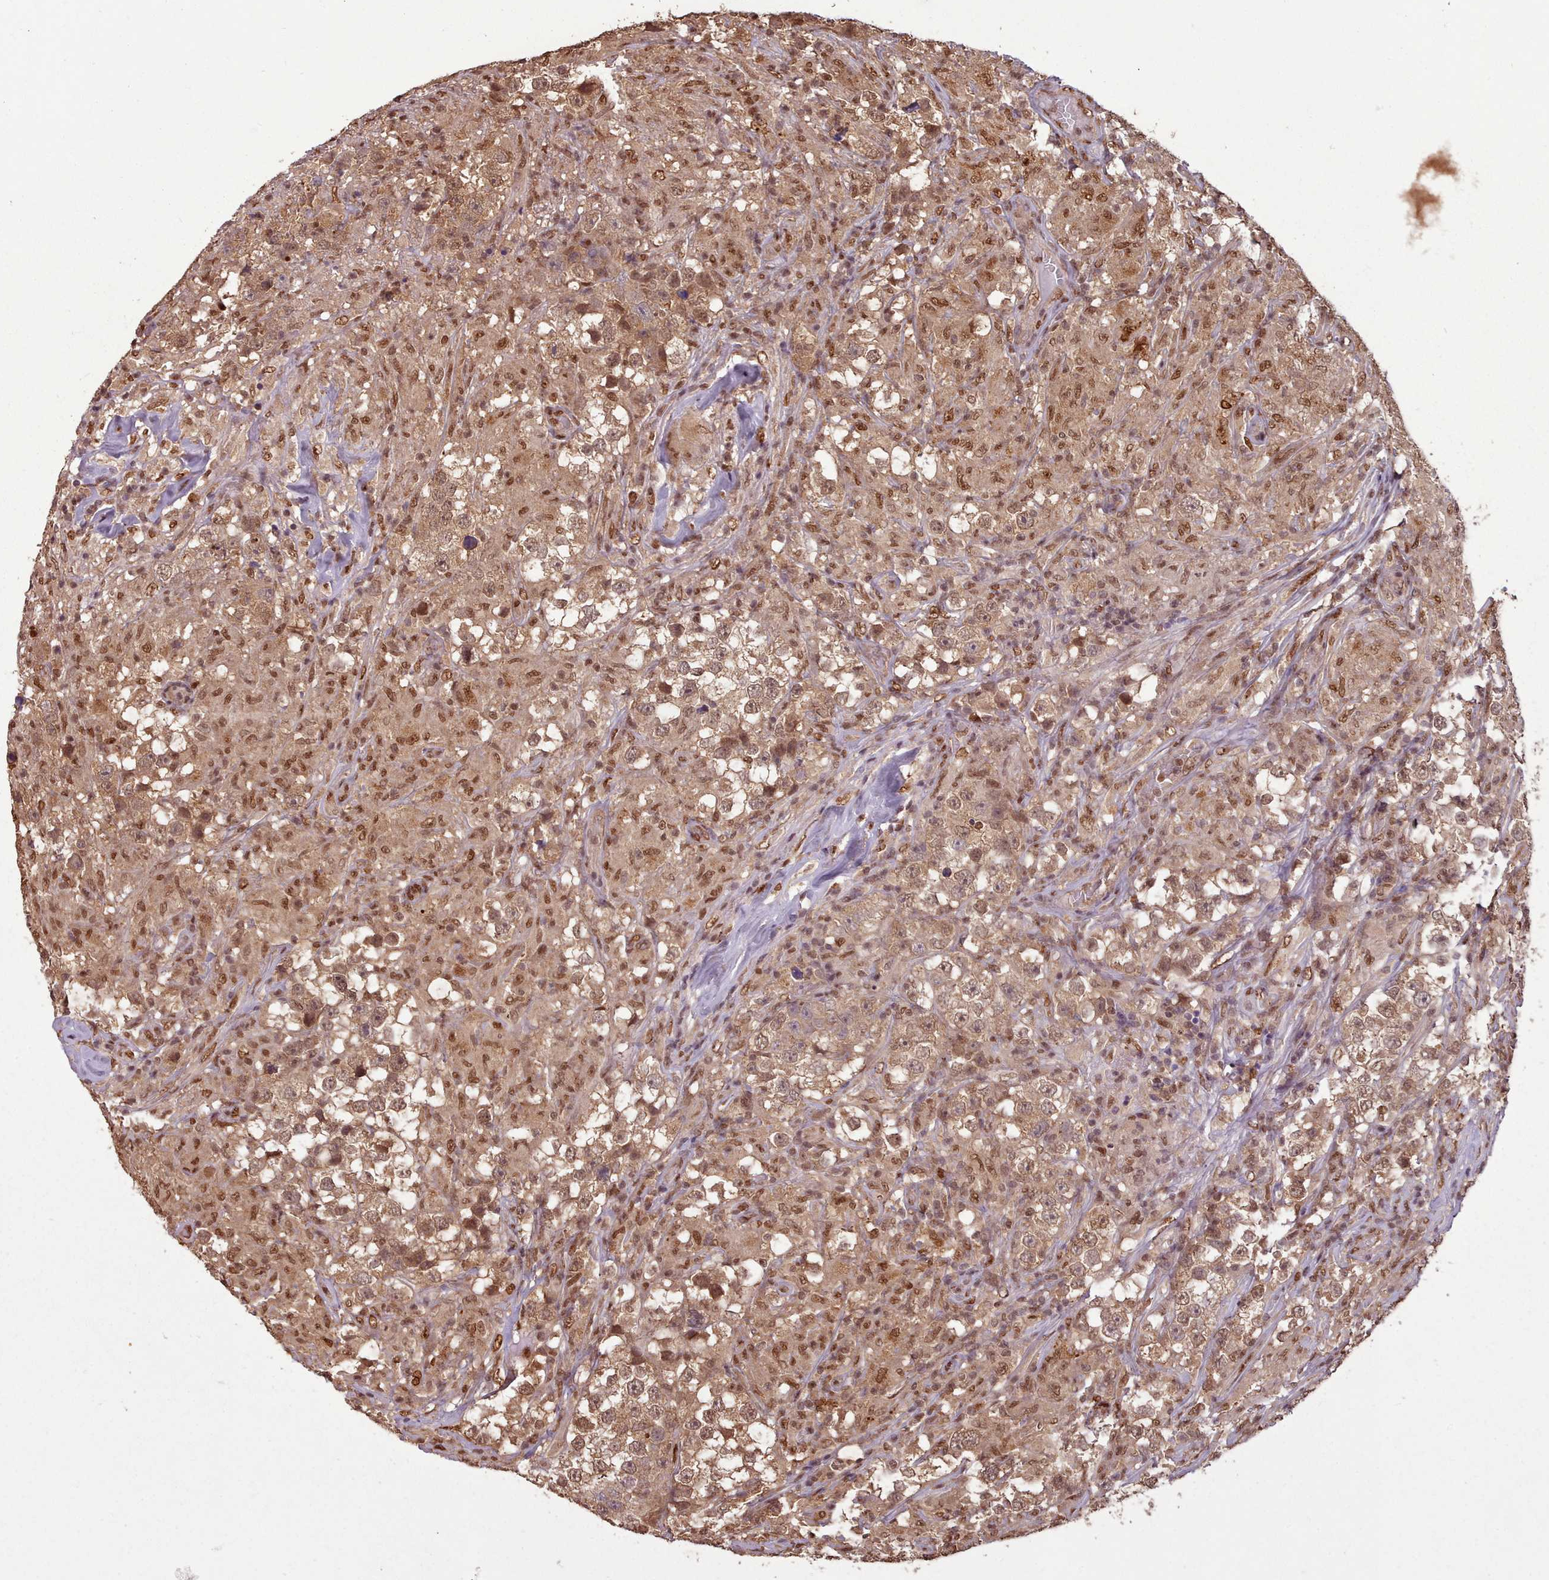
{"staining": {"intensity": "moderate", "quantity": ">75%", "location": "nuclear"}, "tissue": "testis cancer", "cell_type": "Tumor cells", "image_type": "cancer", "snomed": [{"axis": "morphology", "description": "Seminoma, NOS"}, {"axis": "topography", "description": "Testis"}], "caption": "IHC image of neoplastic tissue: testis cancer (seminoma) stained using immunohistochemistry (IHC) shows medium levels of moderate protein expression localized specifically in the nuclear of tumor cells, appearing as a nuclear brown color.", "gene": "RPS27A", "patient": {"sex": "male", "age": 46}}